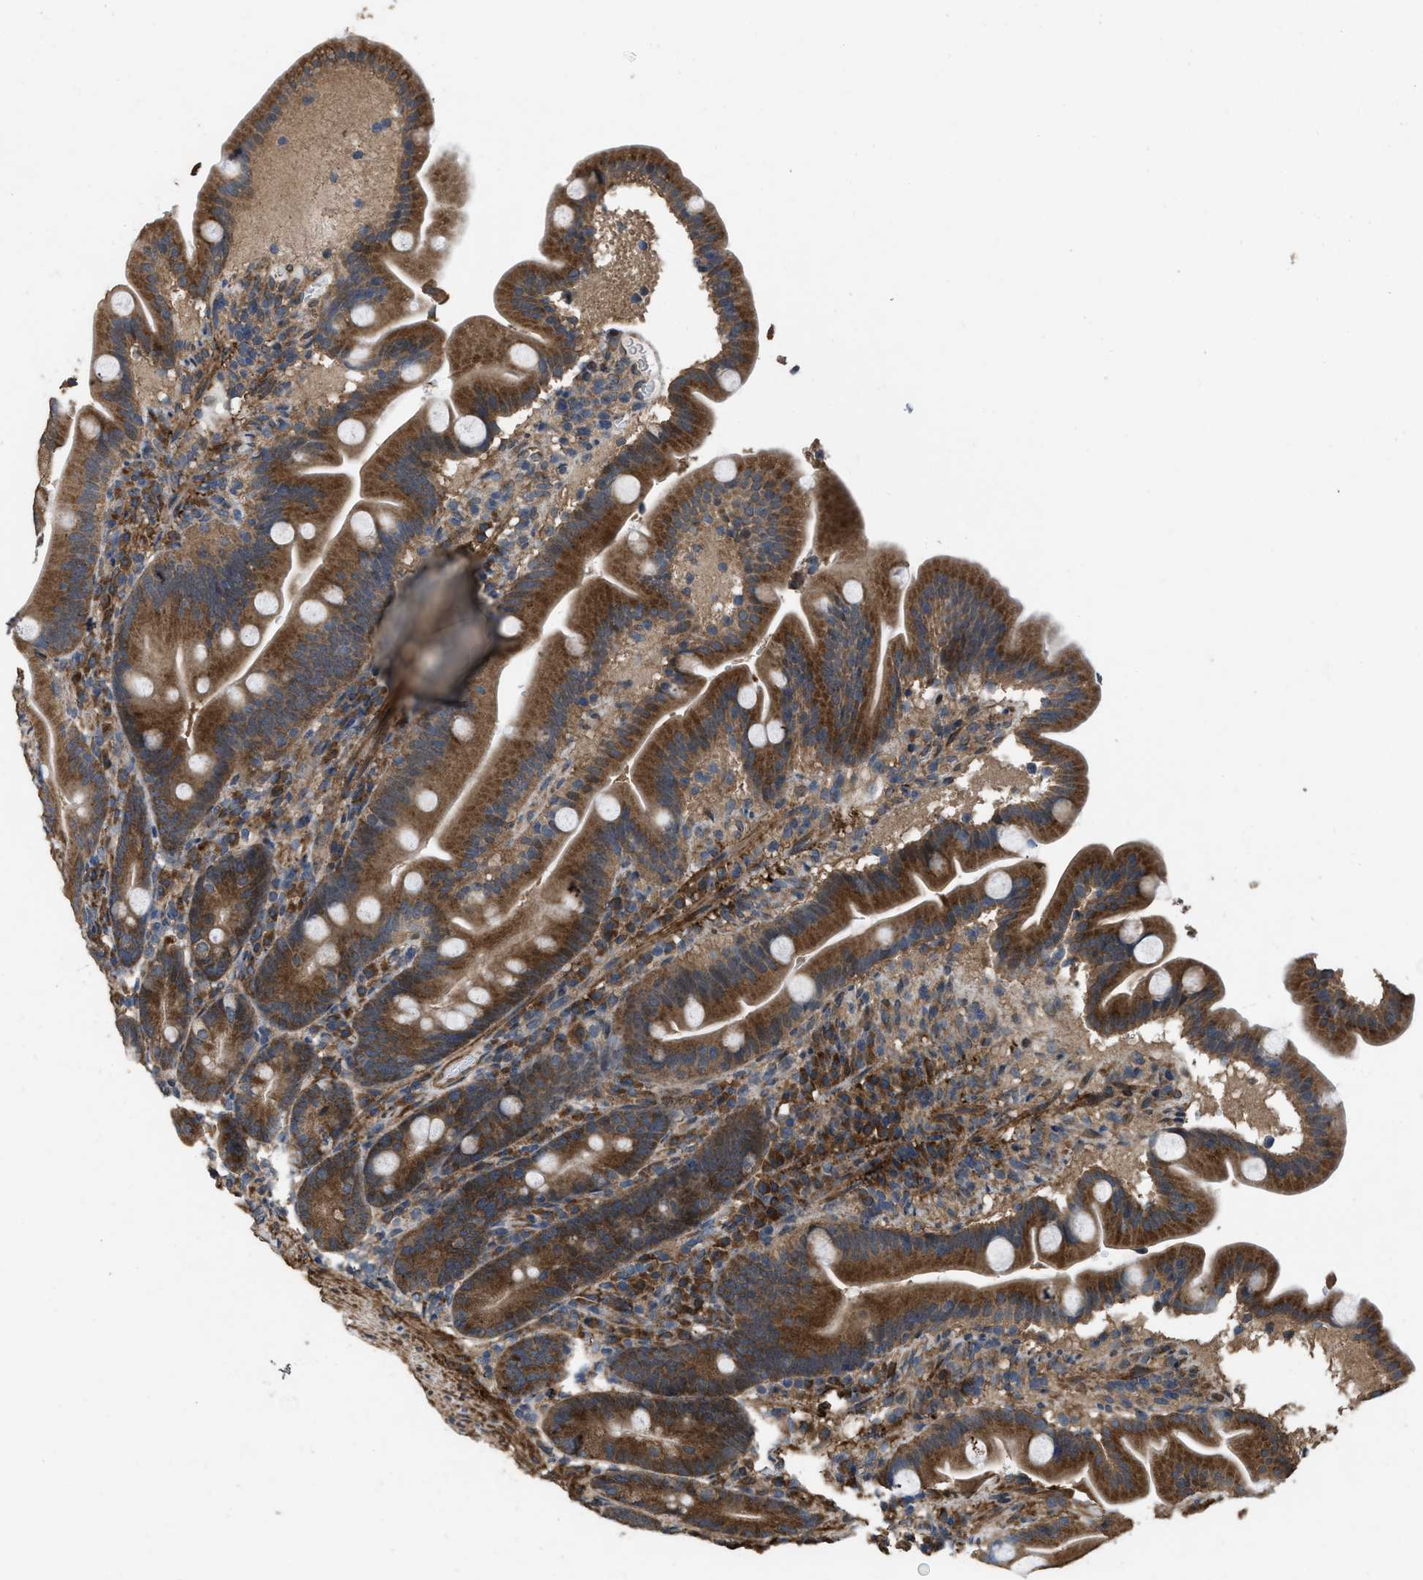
{"staining": {"intensity": "strong", "quantity": ">75%", "location": "cytoplasmic/membranous"}, "tissue": "duodenum", "cell_type": "Glandular cells", "image_type": "normal", "snomed": [{"axis": "morphology", "description": "Normal tissue, NOS"}, {"axis": "topography", "description": "Duodenum"}], "caption": "Brown immunohistochemical staining in benign duodenum exhibits strong cytoplasmic/membranous expression in approximately >75% of glandular cells. The protein of interest is stained brown, and the nuclei are stained in blue (DAB (3,3'-diaminobenzidine) IHC with brightfield microscopy, high magnification).", "gene": "ARL6", "patient": {"sex": "male", "age": 54}}